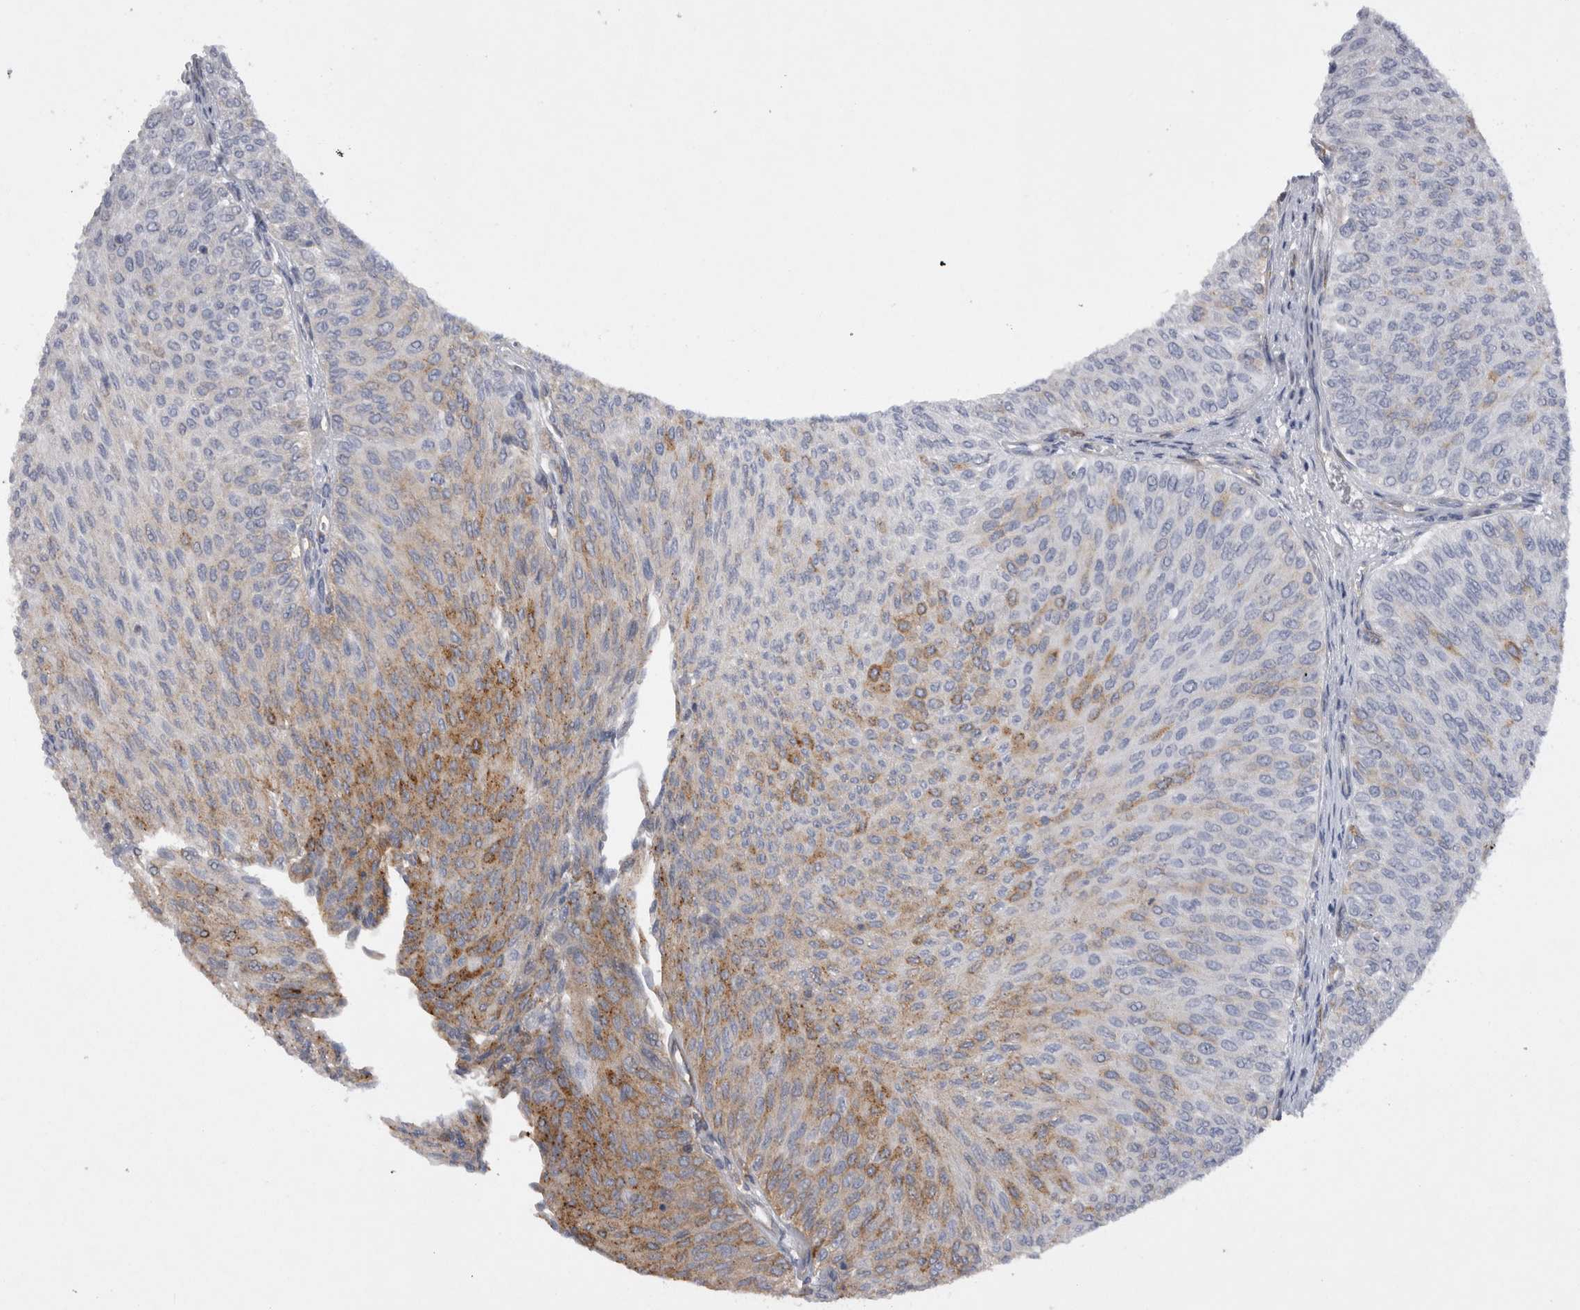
{"staining": {"intensity": "strong", "quantity": "<25%", "location": "cytoplasmic/membranous"}, "tissue": "urothelial cancer", "cell_type": "Tumor cells", "image_type": "cancer", "snomed": [{"axis": "morphology", "description": "Urothelial carcinoma, Low grade"}, {"axis": "topography", "description": "Urinary bladder"}], "caption": "About <25% of tumor cells in low-grade urothelial carcinoma demonstrate strong cytoplasmic/membranous protein positivity as visualized by brown immunohistochemical staining.", "gene": "ATXN3", "patient": {"sex": "male", "age": 78}}